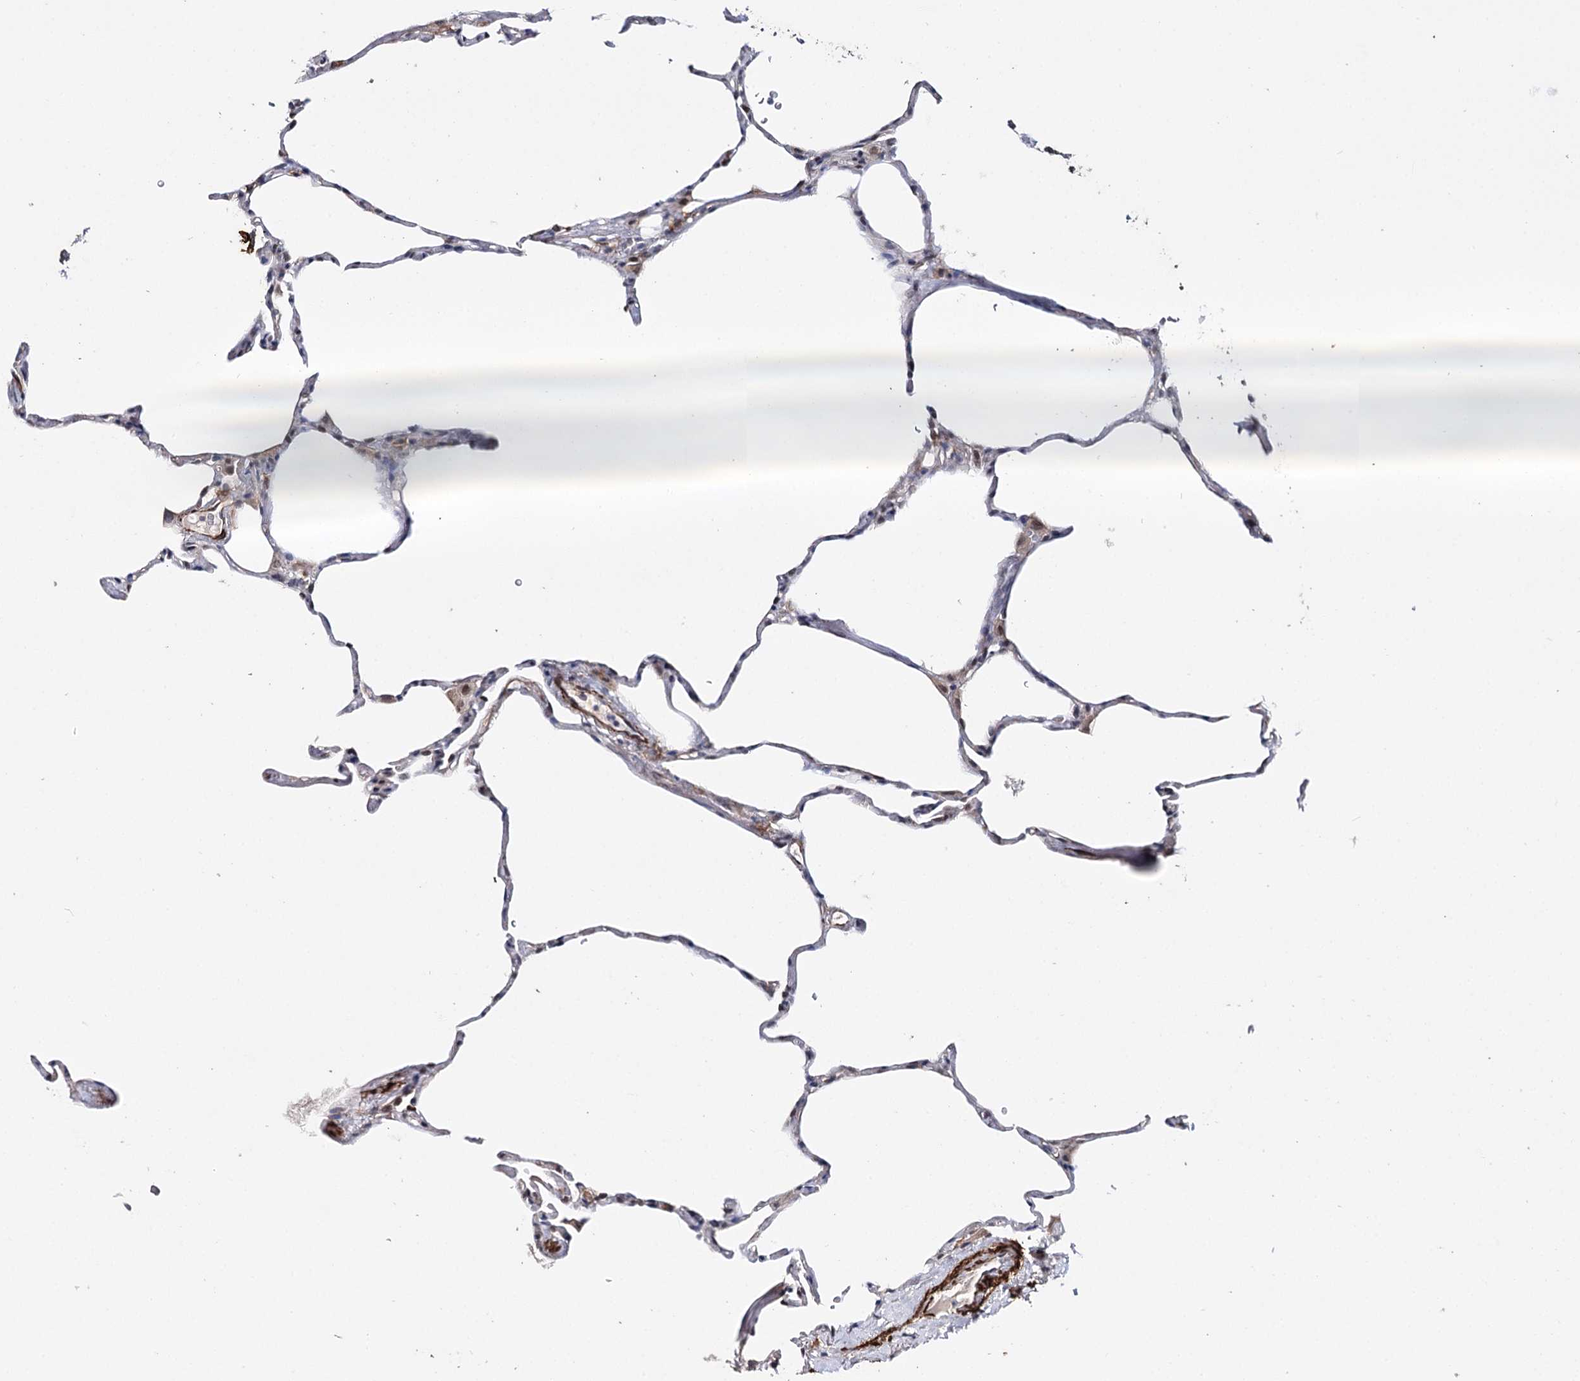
{"staining": {"intensity": "negative", "quantity": "none", "location": "none"}, "tissue": "lung", "cell_type": "Alveolar cells", "image_type": "normal", "snomed": [{"axis": "morphology", "description": "Normal tissue, NOS"}, {"axis": "topography", "description": "Lung"}], "caption": "DAB immunohistochemical staining of benign human lung reveals no significant positivity in alveolar cells.", "gene": "CFAP46", "patient": {"sex": "male", "age": 65}}